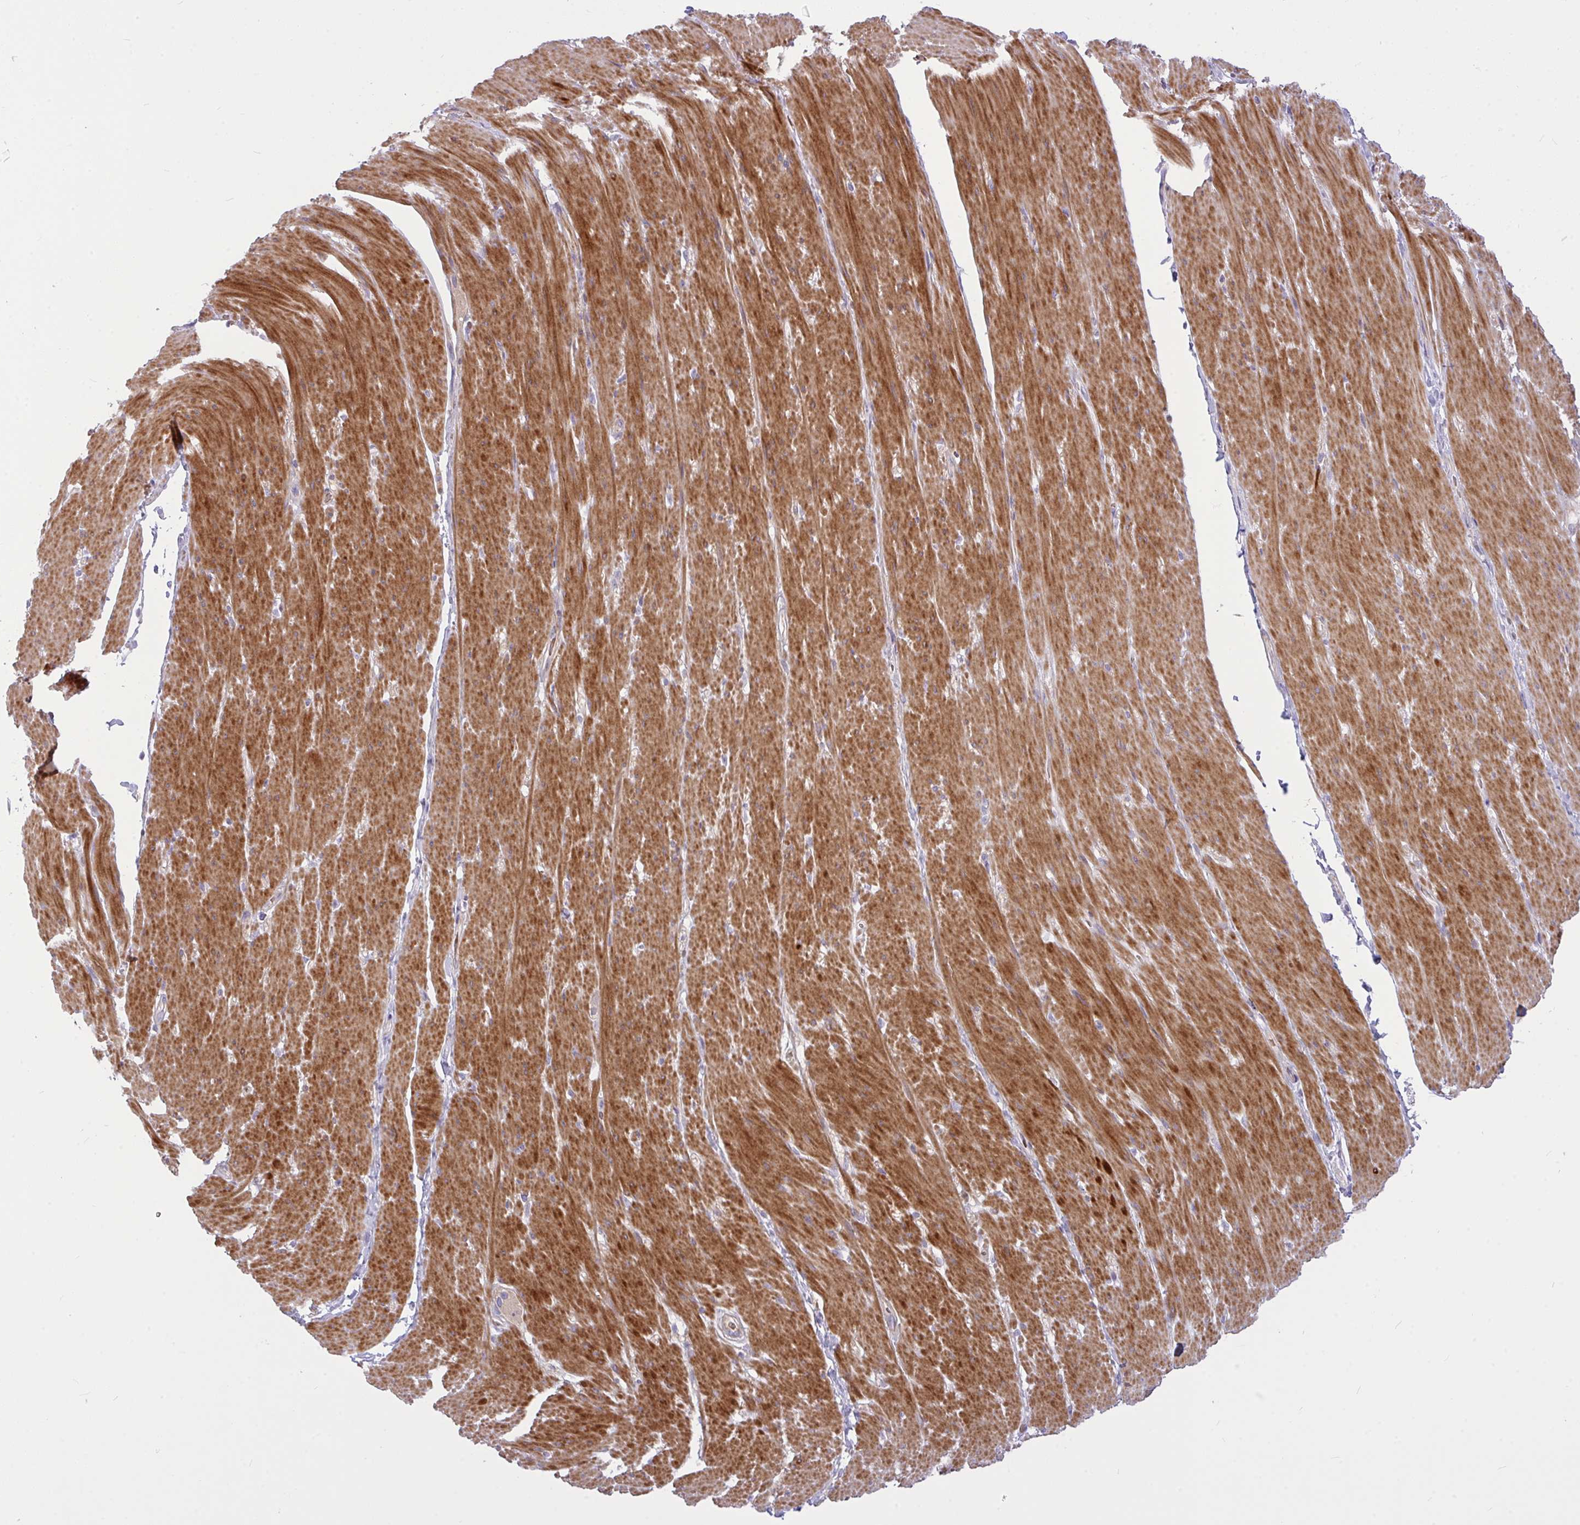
{"staining": {"intensity": "strong", "quantity": "25%-75%", "location": "cytoplasmic/membranous"}, "tissue": "smooth muscle", "cell_type": "Smooth muscle cells", "image_type": "normal", "snomed": [{"axis": "morphology", "description": "Normal tissue, NOS"}, {"axis": "topography", "description": "Smooth muscle"}, {"axis": "topography", "description": "Rectum"}], "caption": "A high amount of strong cytoplasmic/membranous expression is present in about 25%-75% of smooth muscle cells in benign smooth muscle.", "gene": "MOCS1", "patient": {"sex": "male", "age": 53}}